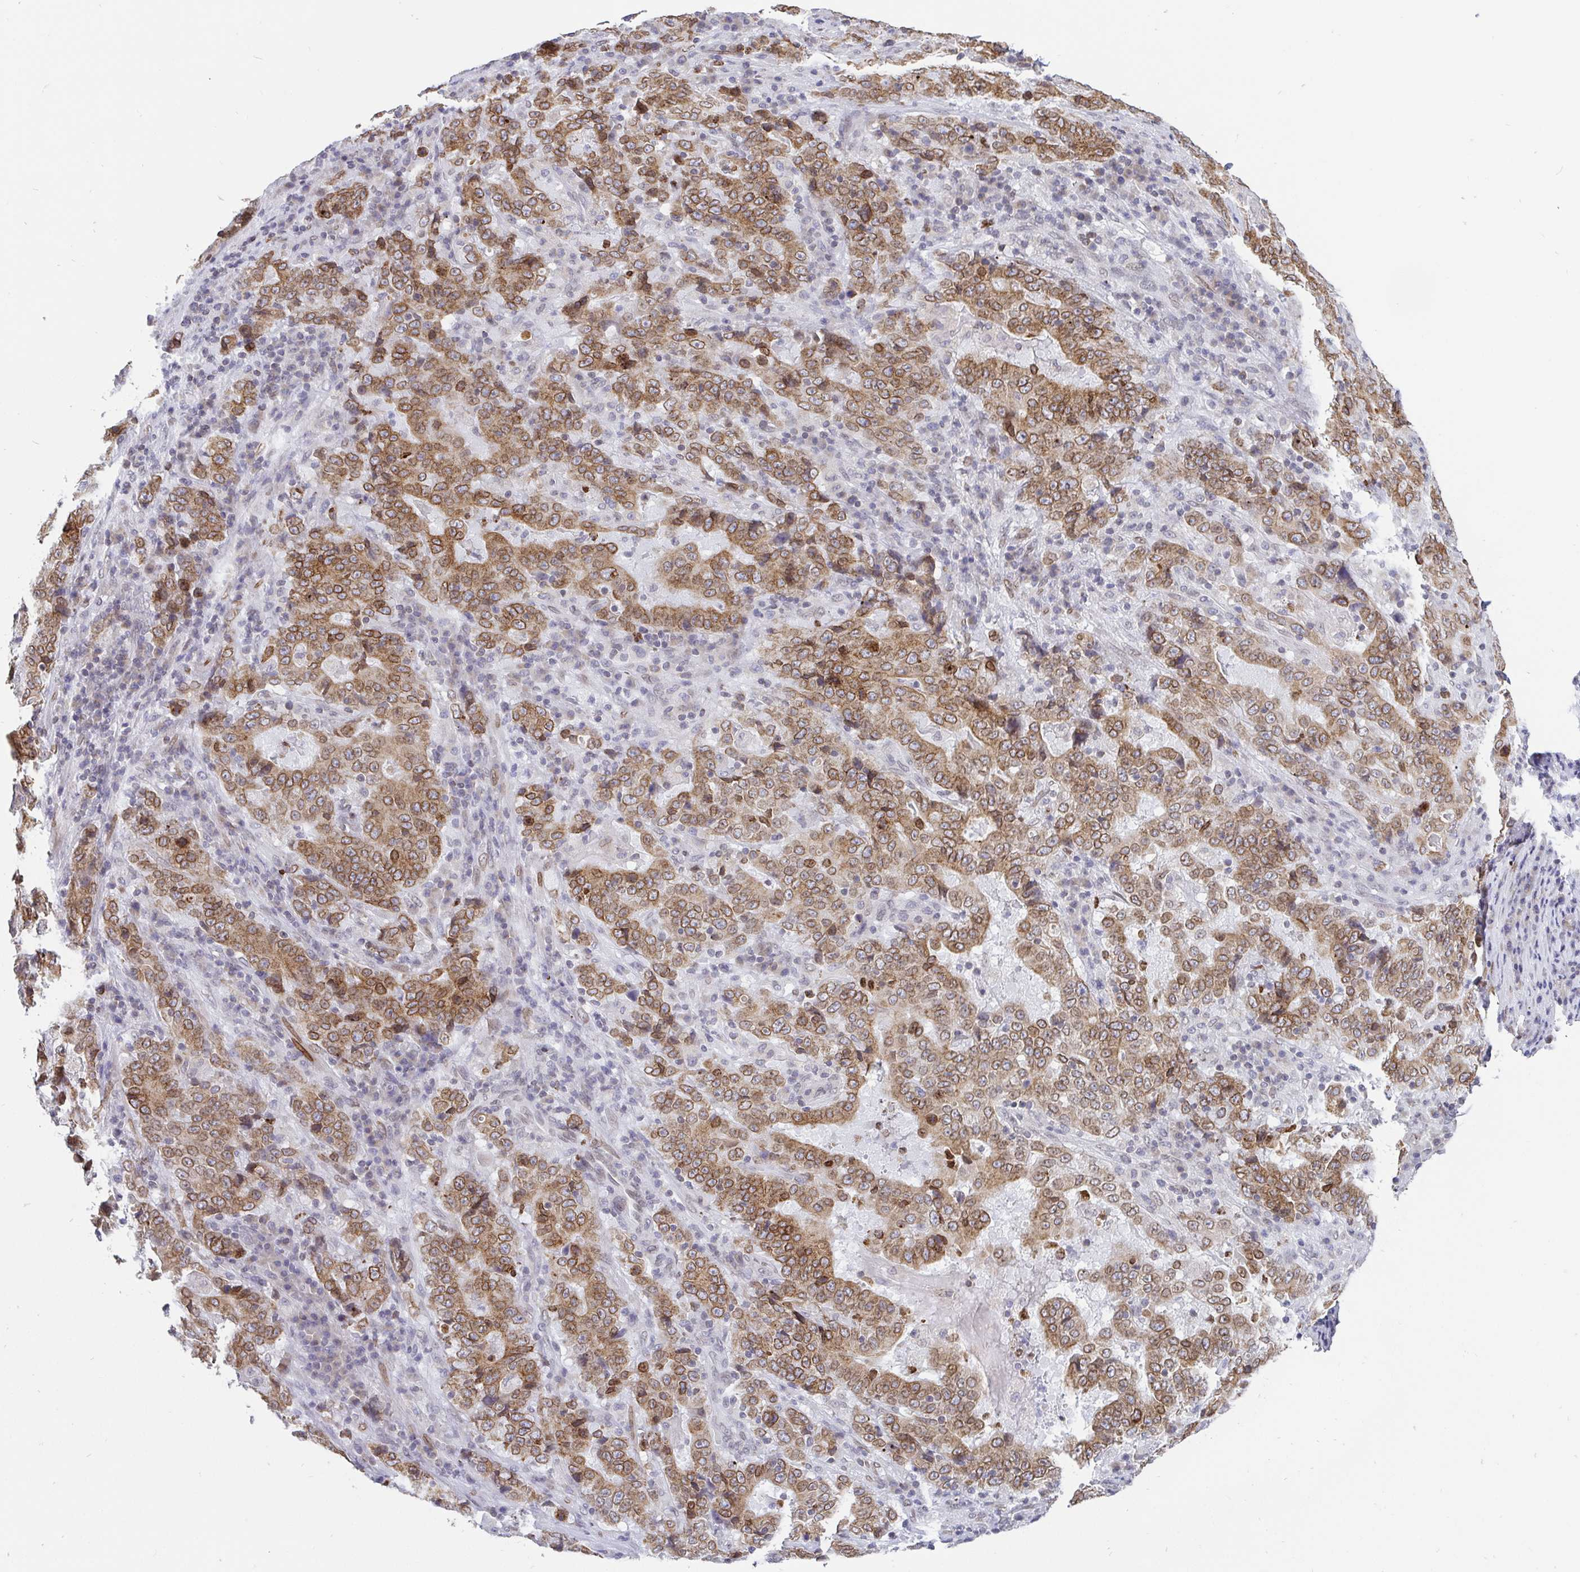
{"staining": {"intensity": "moderate", "quantity": ">75%", "location": "cytoplasmic/membranous,nuclear"}, "tissue": "stomach cancer", "cell_type": "Tumor cells", "image_type": "cancer", "snomed": [{"axis": "morphology", "description": "Normal tissue, NOS"}, {"axis": "morphology", "description": "Adenocarcinoma, NOS"}, {"axis": "topography", "description": "Stomach, upper"}, {"axis": "topography", "description": "Stomach"}], "caption": "Immunohistochemistry (IHC) image of stomach cancer (adenocarcinoma) stained for a protein (brown), which demonstrates medium levels of moderate cytoplasmic/membranous and nuclear staining in about >75% of tumor cells.", "gene": "EMD", "patient": {"sex": "male", "age": 59}}